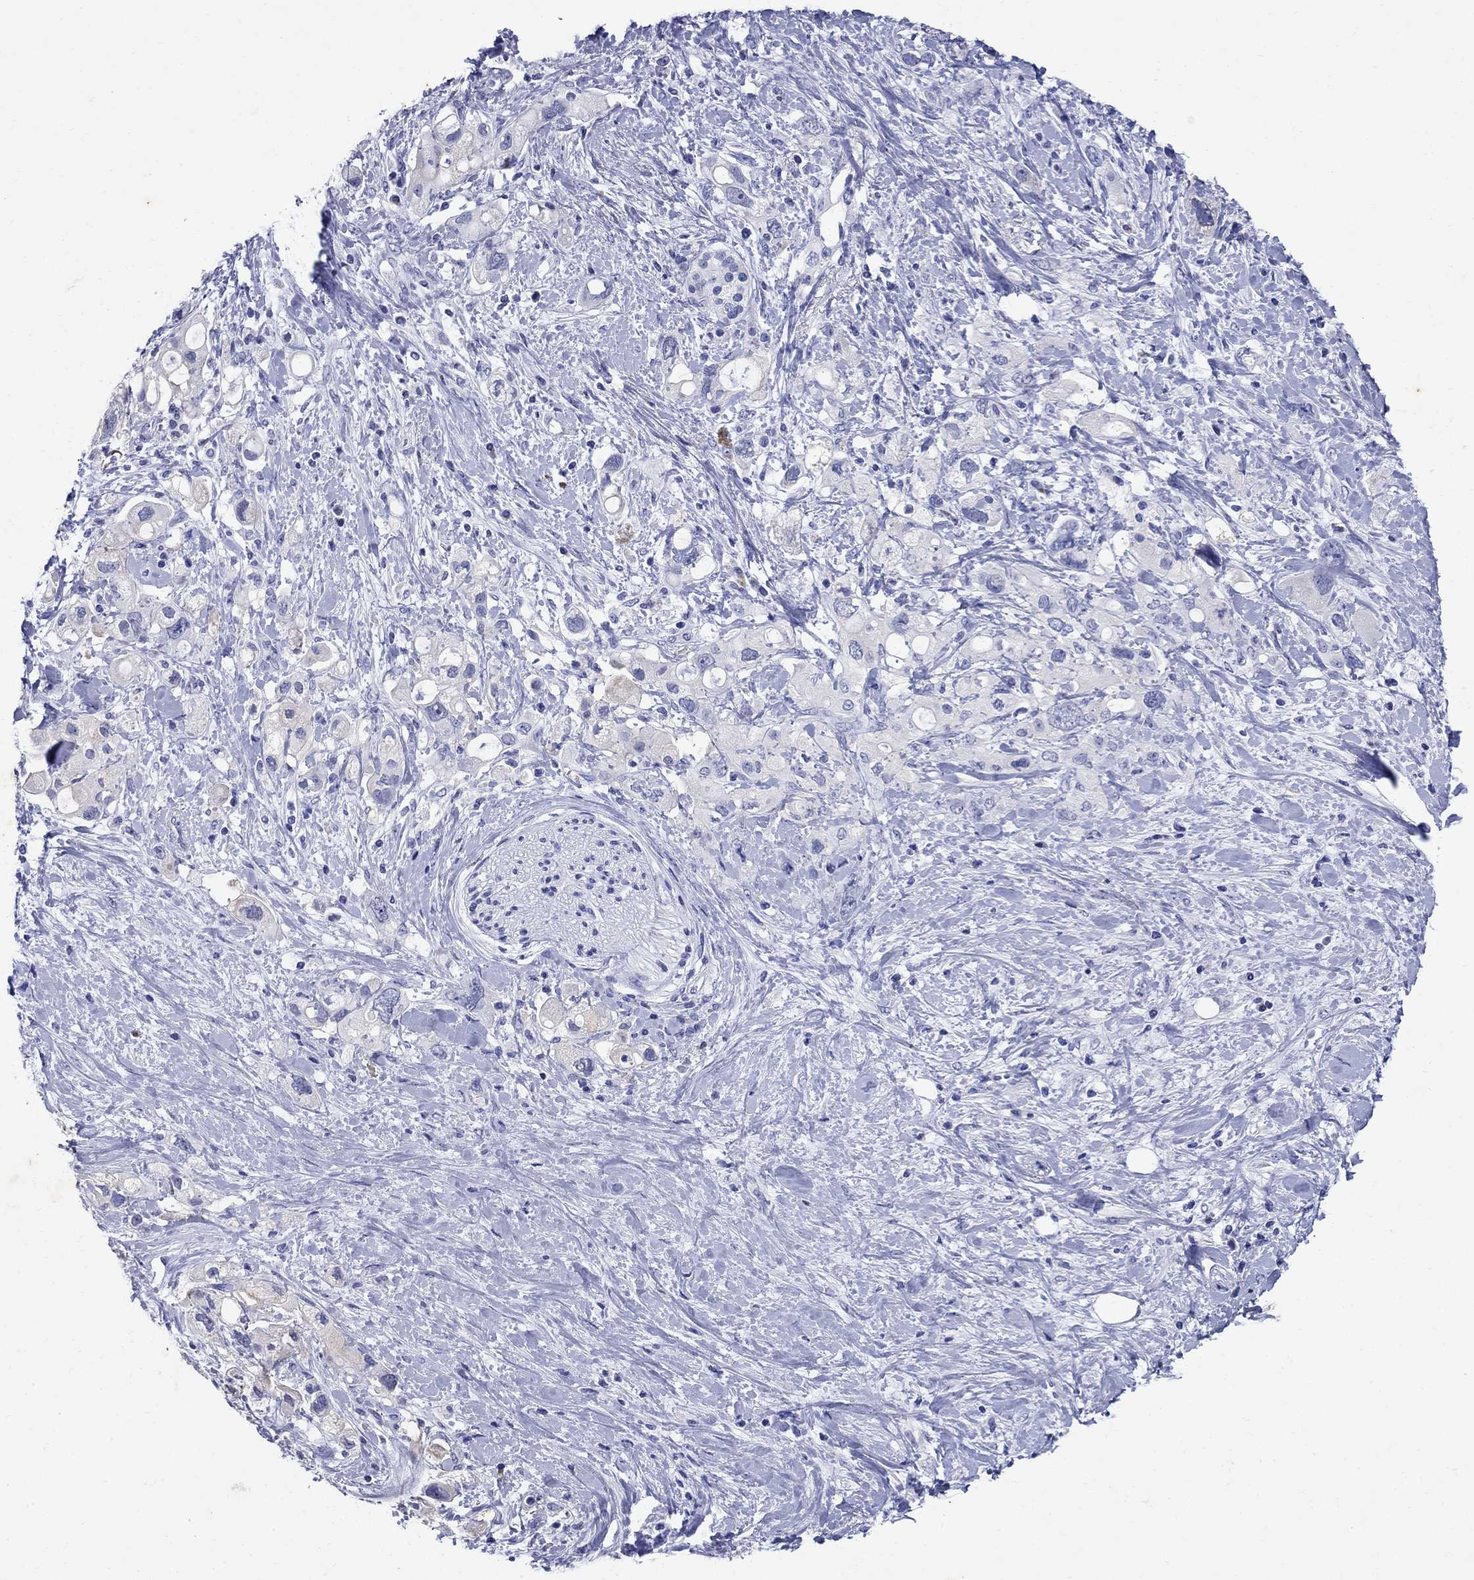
{"staining": {"intensity": "negative", "quantity": "none", "location": "none"}, "tissue": "pancreatic cancer", "cell_type": "Tumor cells", "image_type": "cancer", "snomed": [{"axis": "morphology", "description": "Adenocarcinoma, NOS"}, {"axis": "topography", "description": "Pancreas"}], "caption": "Immunohistochemistry of adenocarcinoma (pancreatic) shows no staining in tumor cells.", "gene": "CD1A", "patient": {"sex": "female", "age": 56}}